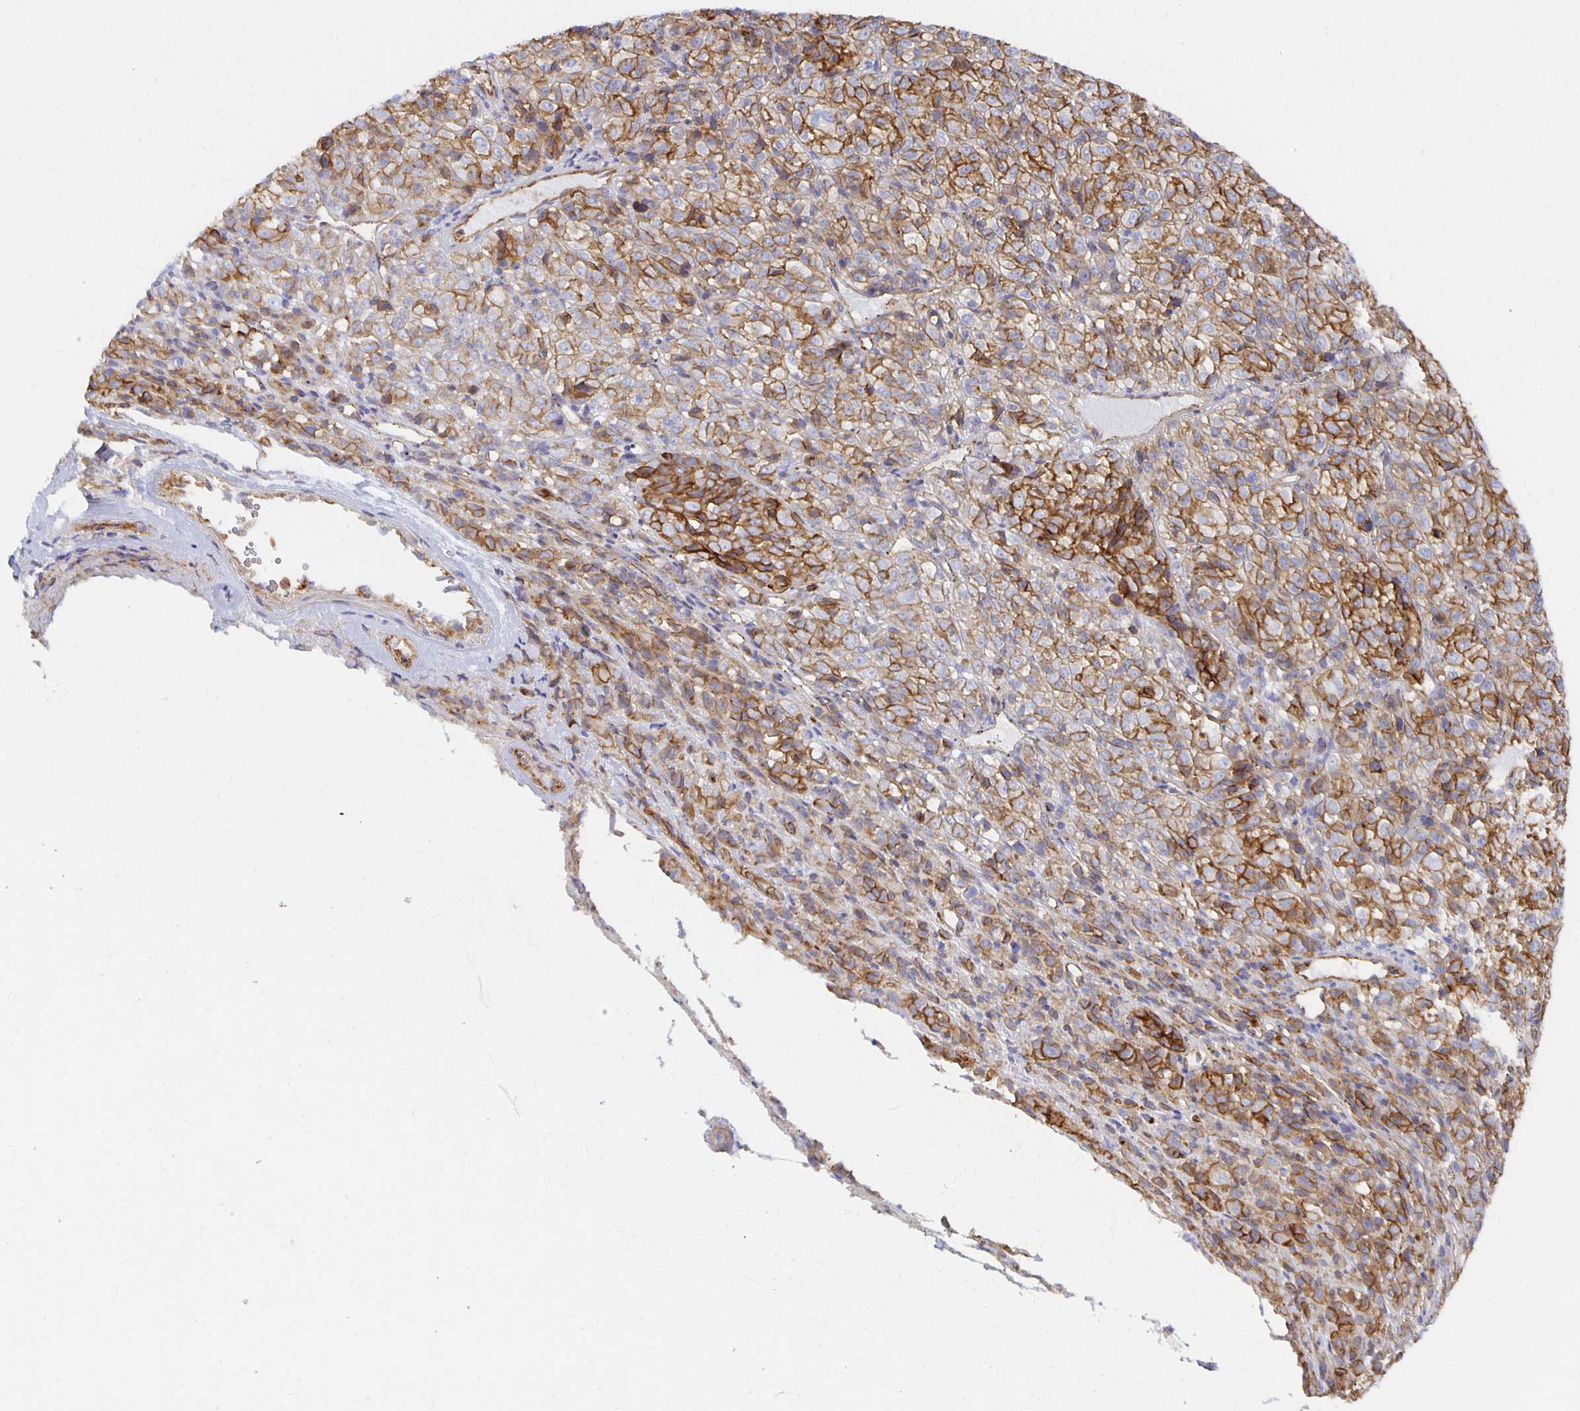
{"staining": {"intensity": "moderate", "quantity": ">75%", "location": "cytoplasmic/membranous"}, "tissue": "melanoma", "cell_type": "Tumor cells", "image_type": "cancer", "snomed": [{"axis": "morphology", "description": "Malignant melanoma, Metastatic site"}, {"axis": "topography", "description": "Brain"}], "caption": "Immunohistochemical staining of melanoma demonstrates moderate cytoplasmic/membranous protein expression in about >75% of tumor cells.", "gene": "TAAR1", "patient": {"sex": "female", "age": 56}}